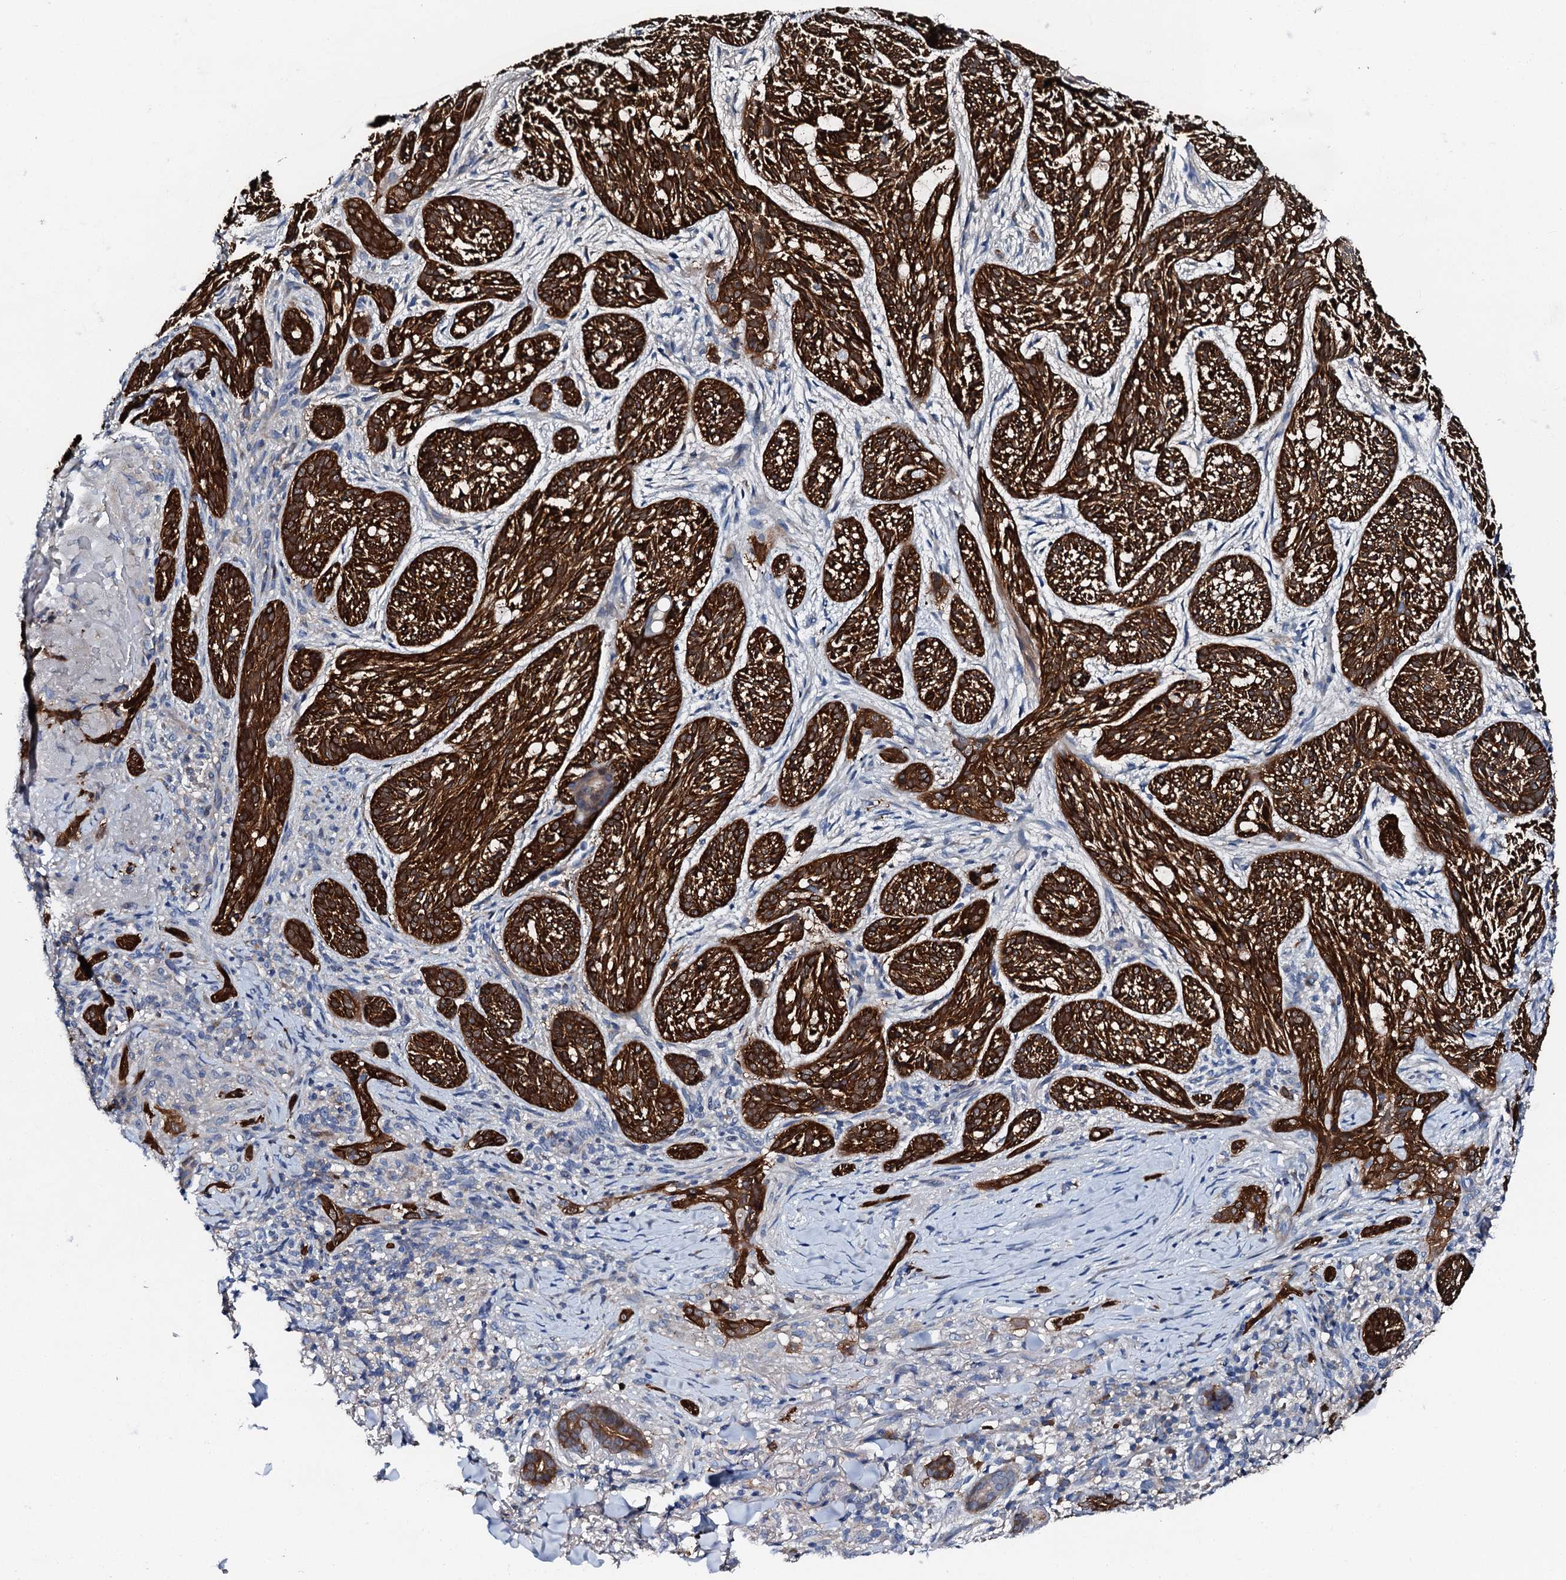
{"staining": {"intensity": "strong", "quantity": ">75%", "location": "cytoplasmic/membranous"}, "tissue": "skin cancer", "cell_type": "Tumor cells", "image_type": "cancer", "snomed": [{"axis": "morphology", "description": "Basal cell carcinoma"}, {"axis": "topography", "description": "Skin"}], "caption": "A high-resolution image shows immunohistochemistry staining of skin cancer, which exhibits strong cytoplasmic/membranous expression in approximately >75% of tumor cells. The staining is performed using DAB brown chromogen to label protein expression. The nuclei are counter-stained blue using hematoxylin.", "gene": "GFOD2", "patient": {"sex": "male", "age": 71}}